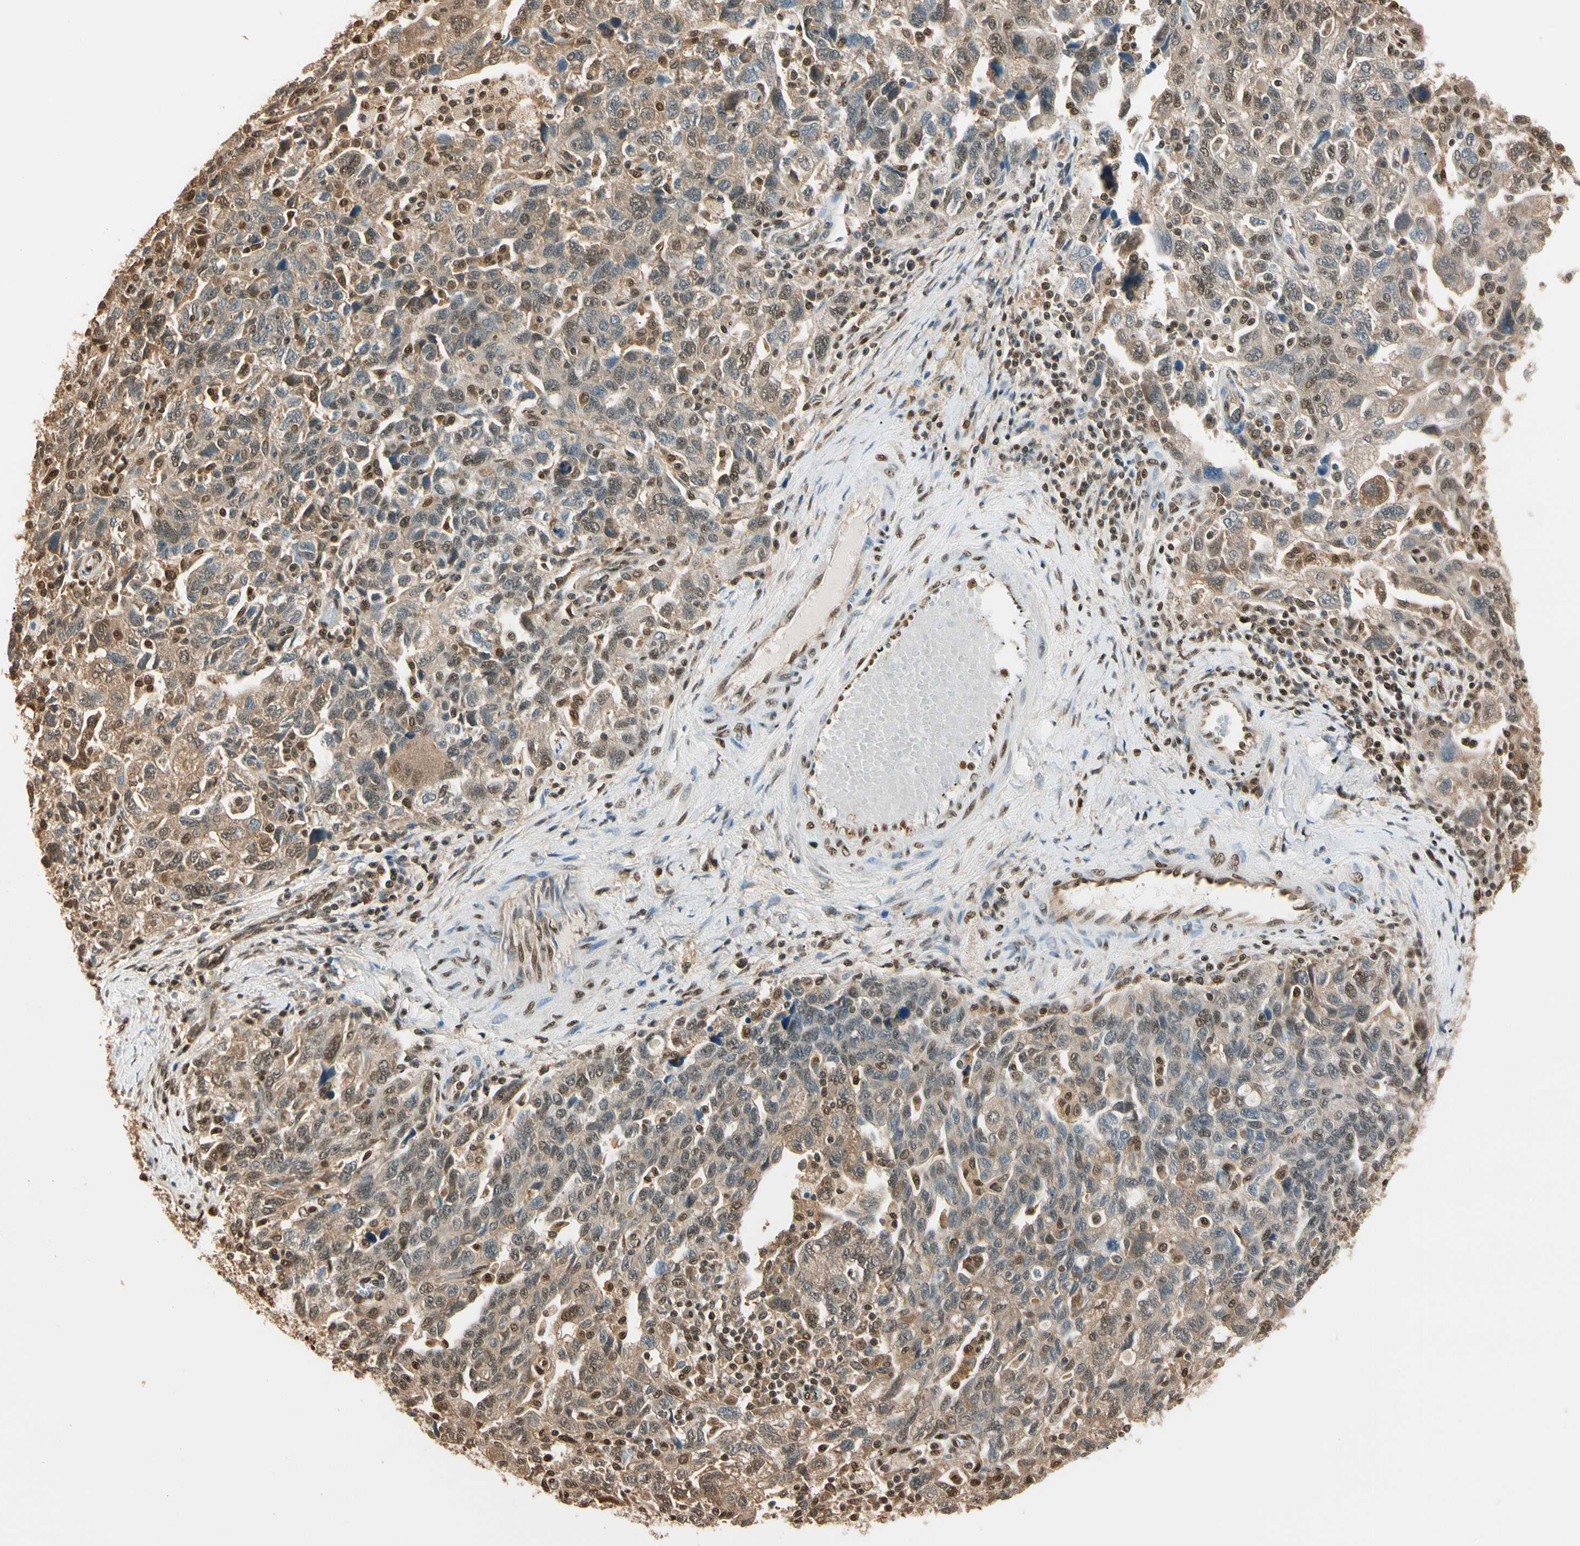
{"staining": {"intensity": "moderate", "quantity": "25%-75%", "location": "cytoplasmic/membranous,nuclear"}, "tissue": "ovarian cancer", "cell_type": "Tumor cells", "image_type": "cancer", "snomed": [{"axis": "morphology", "description": "Carcinoma, NOS"}, {"axis": "morphology", "description": "Cystadenocarcinoma, serous, NOS"}, {"axis": "topography", "description": "Ovary"}], "caption": "Ovarian cancer (serous cystadenocarcinoma) stained with DAB (3,3'-diaminobenzidine) immunohistochemistry (IHC) exhibits medium levels of moderate cytoplasmic/membranous and nuclear staining in approximately 25%-75% of tumor cells. The protein is shown in brown color, while the nuclei are stained blue.", "gene": "PNCK", "patient": {"sex": "female", "age": 69}}